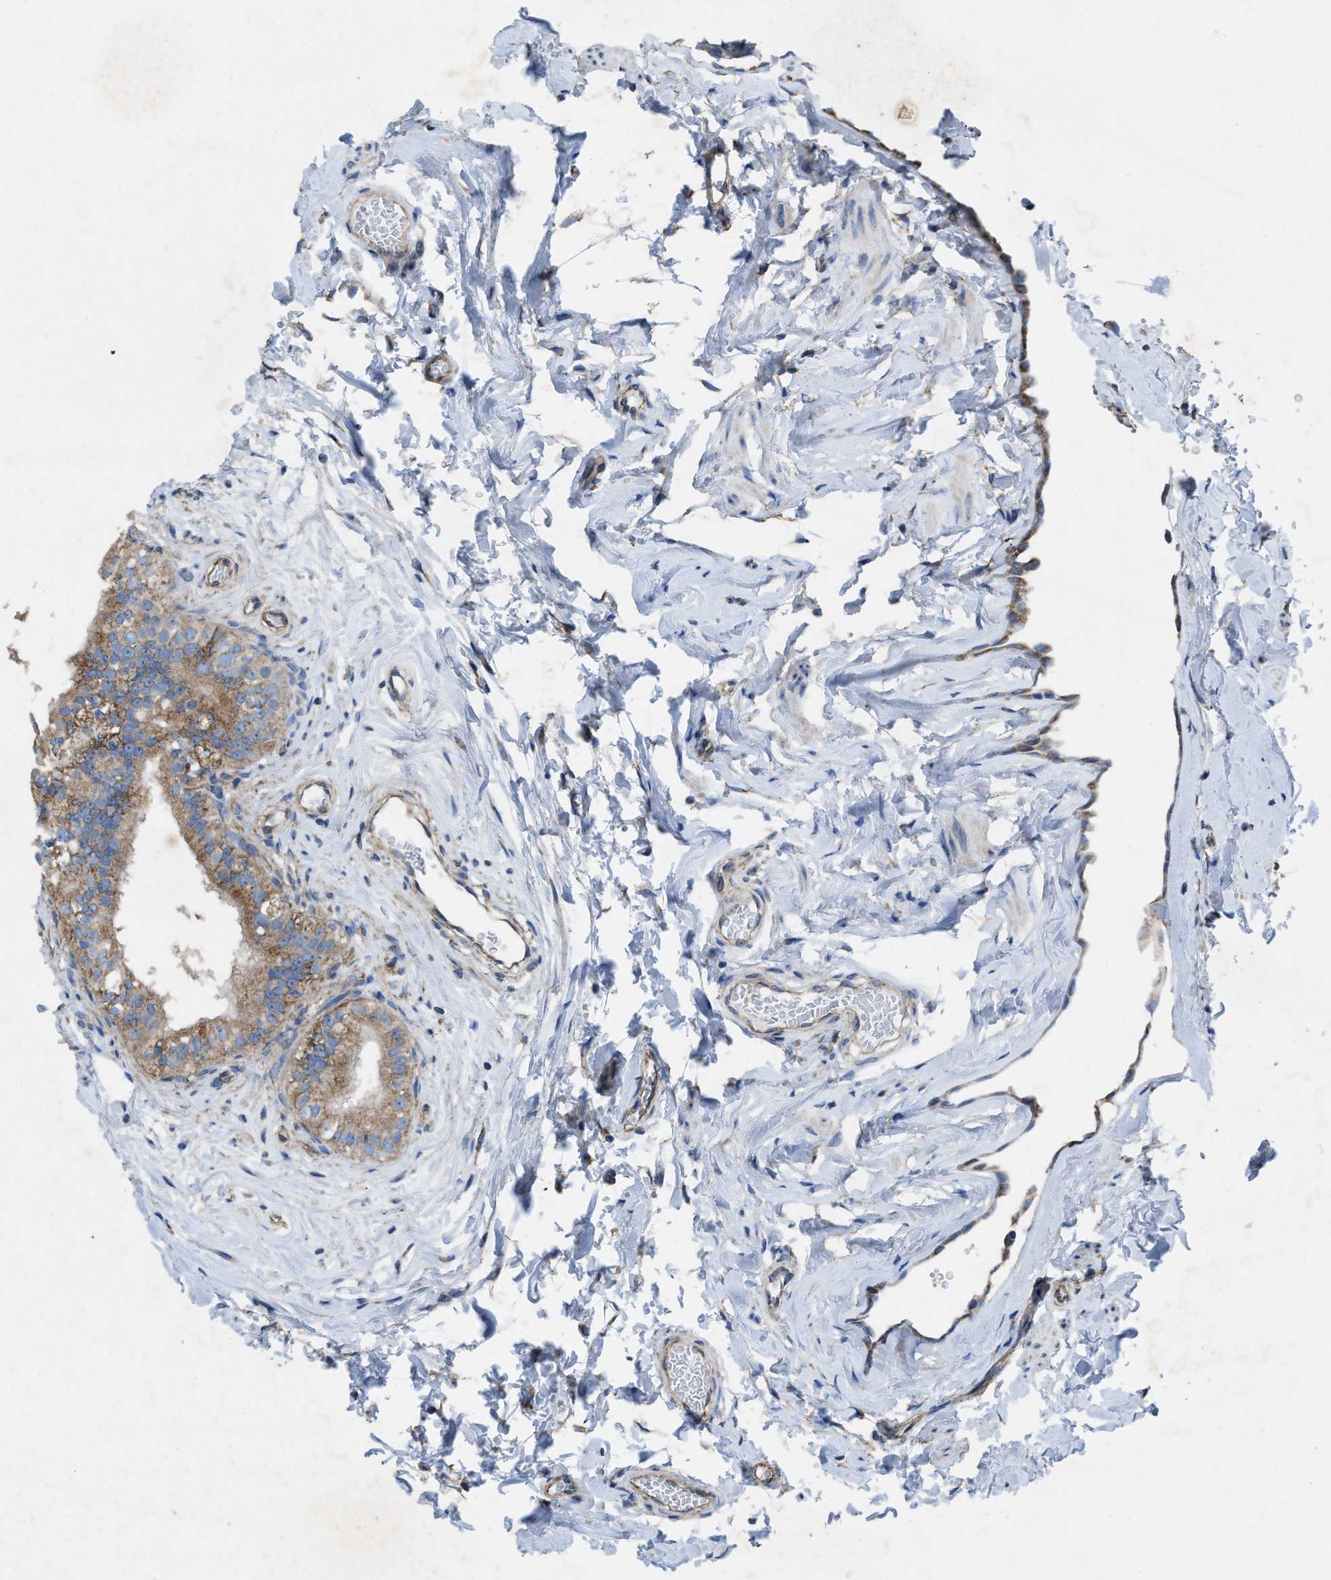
{"staining": {"intensity": "weak", "quantity": ">75%", "location": "cytoplasmic/membranous"}, "tissue": "epididymis", "cell_type": "Glandular cells", "image_type": "normal", "snomed": [{"axis": "morphology", "description": "Normal tissue, NOS"}, {"axis": "topography", "description": "Testis"}, {"axis": "topography", "description": "Epididymis"}], "caption": "Weak cytoplasmic/membranous positivity is seen in about >75% of glandular cells in normal epididymis.", "gene": "DOLPP1", "patient": {"sex": "male", "age": 36}}